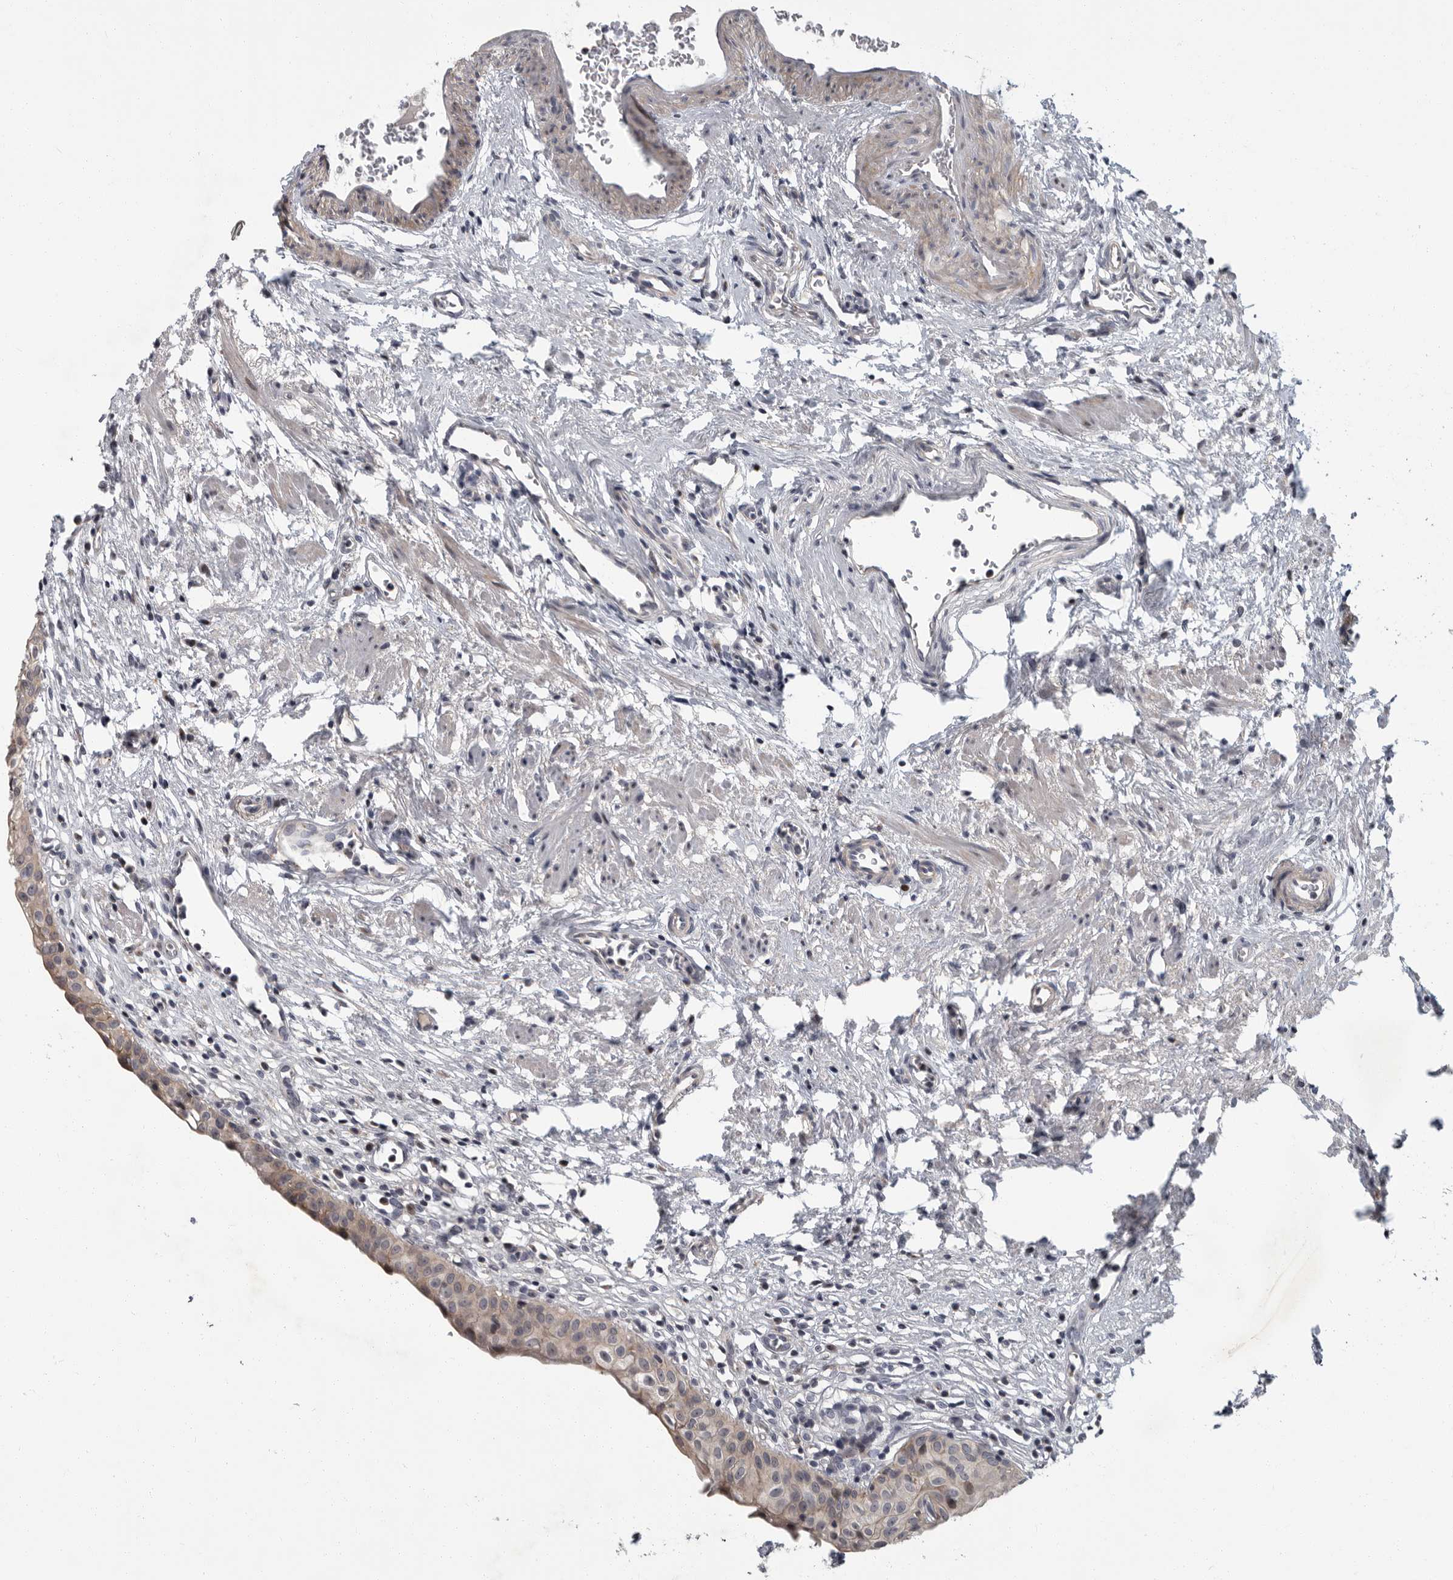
{"staining": {"intensity": "weak", "quantity": ">75%", "location": "cytoplasmic/membranous"}, "tissue": "urinary bladder", "cell_type": "Urothelial cells", "image_type": "normal", "snomed": [{"axis": "morphology", "description": "Normal tissue, NOS"}, {"axis": "morphology", "description": "Urothelial carcinoma, High grade"}, {"axis": "topography", "description": "Urinary bladder"}], "caption": "The photomicrograph demonstrates immunohistochemical staining of benign urinary bladder. There is weak cytoplasmic/membranous expression is seen in about >75% of urothelial cells. The protein of interest is shown in brown color, while the nuclei are stained blue.", "gene": "PDE7A", "patient": {"sex": "female", "age": 60}}